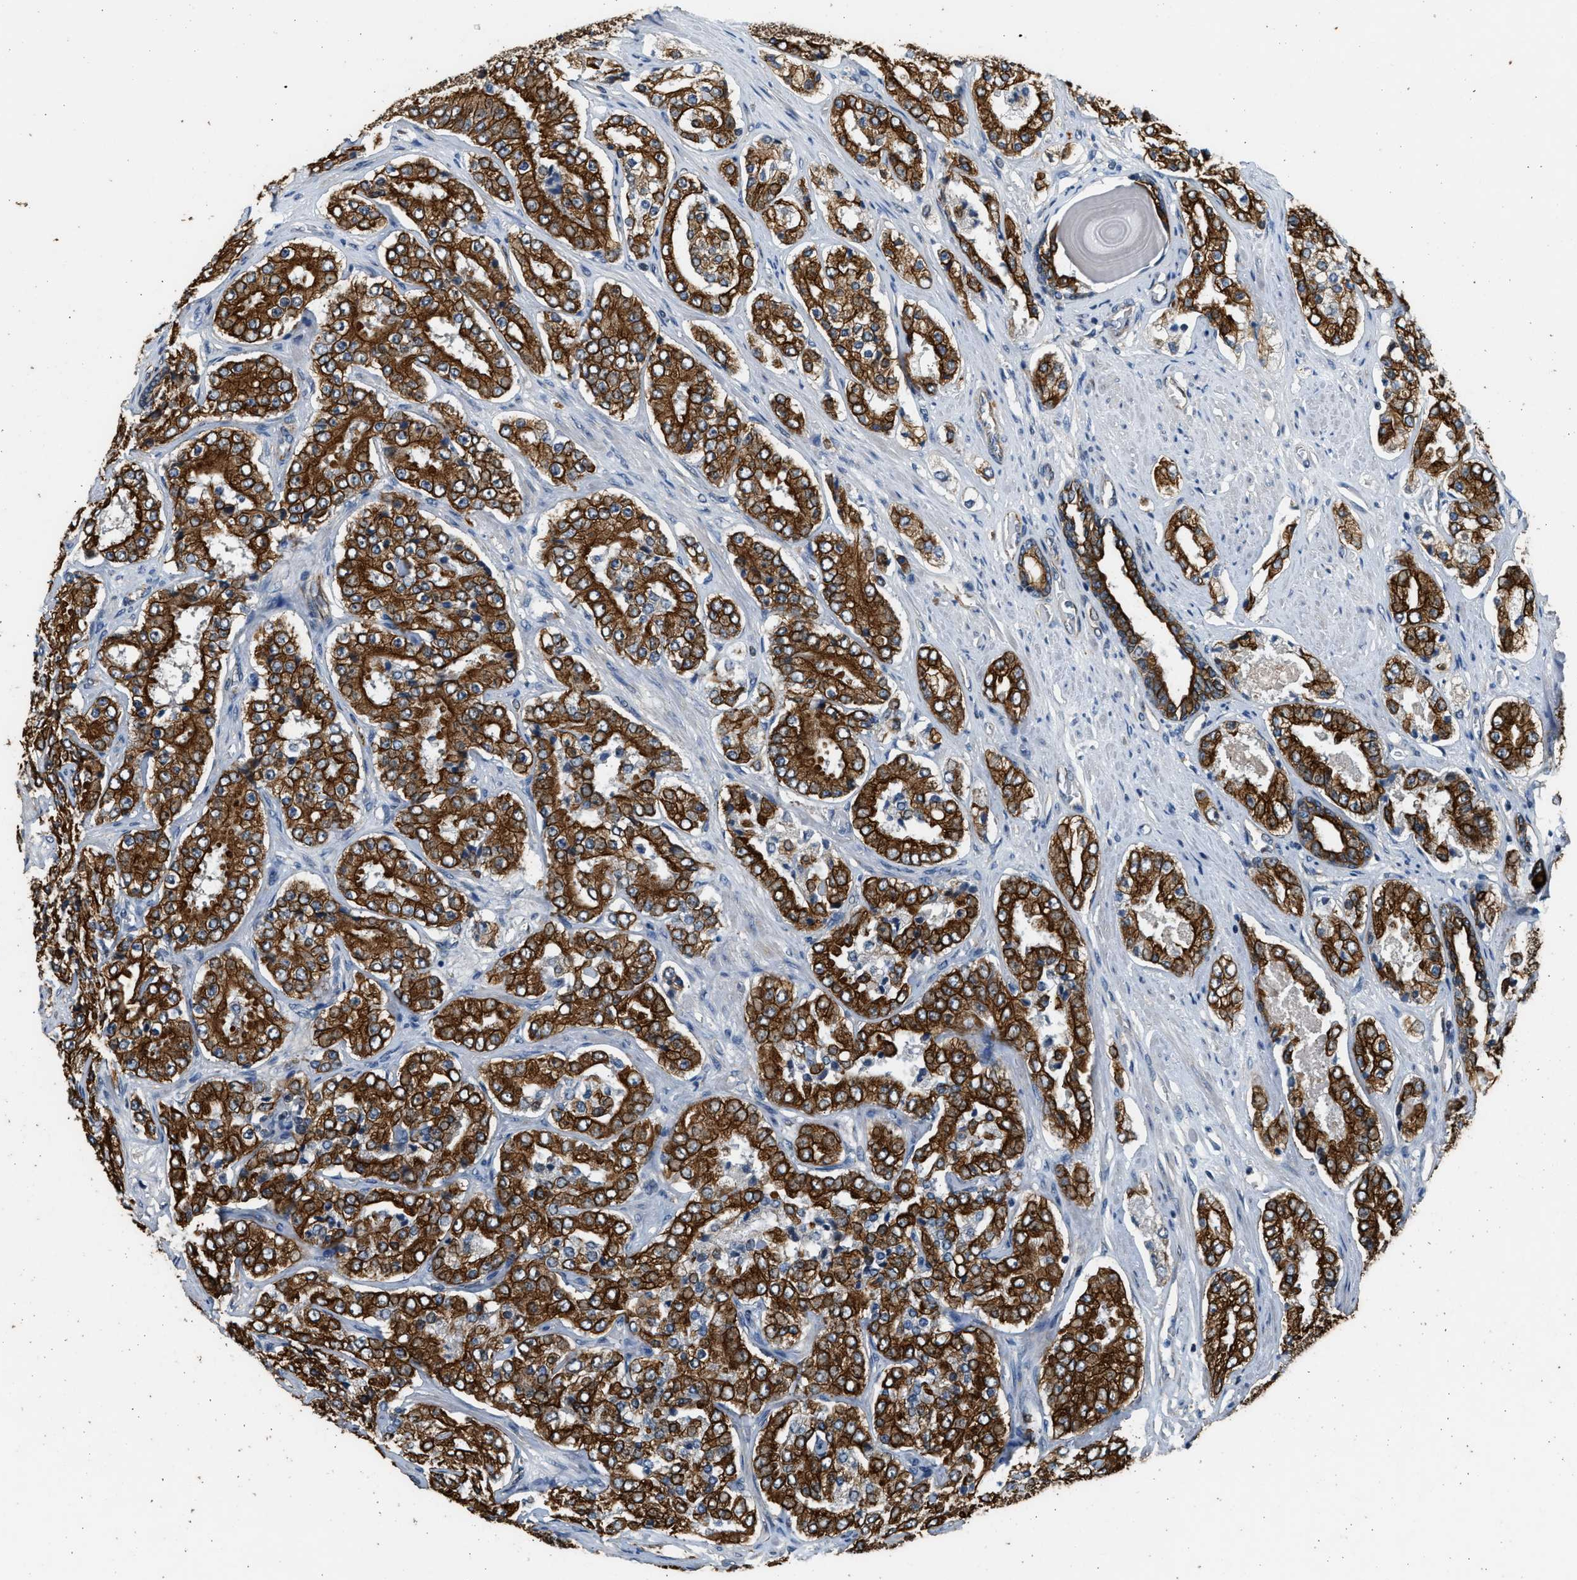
{"staining": {"intensity": "strong", "quantity": ">75%", "location": "cytoplasmic/membranous"}, "tissue": "prostate cancer", "cell_type": "Tumor cells", "image_type": "cancer", "snomed": [{"axis": "morphology", "description": "Adenocarcinoma, High grade"}, {"axis": "topography", "description": "Prostate"}], "caption": "Prostate cancer tissue exhibits strong cytoplasmic/membranous positivity in about >75% of tumor cells The protein is stained brown, and the nuclei are stained in blue (DAB IHC with brightfield microscopy, high magnification).", "gene": "PCLO", "patient": {"sex": "male", "age": 65}}